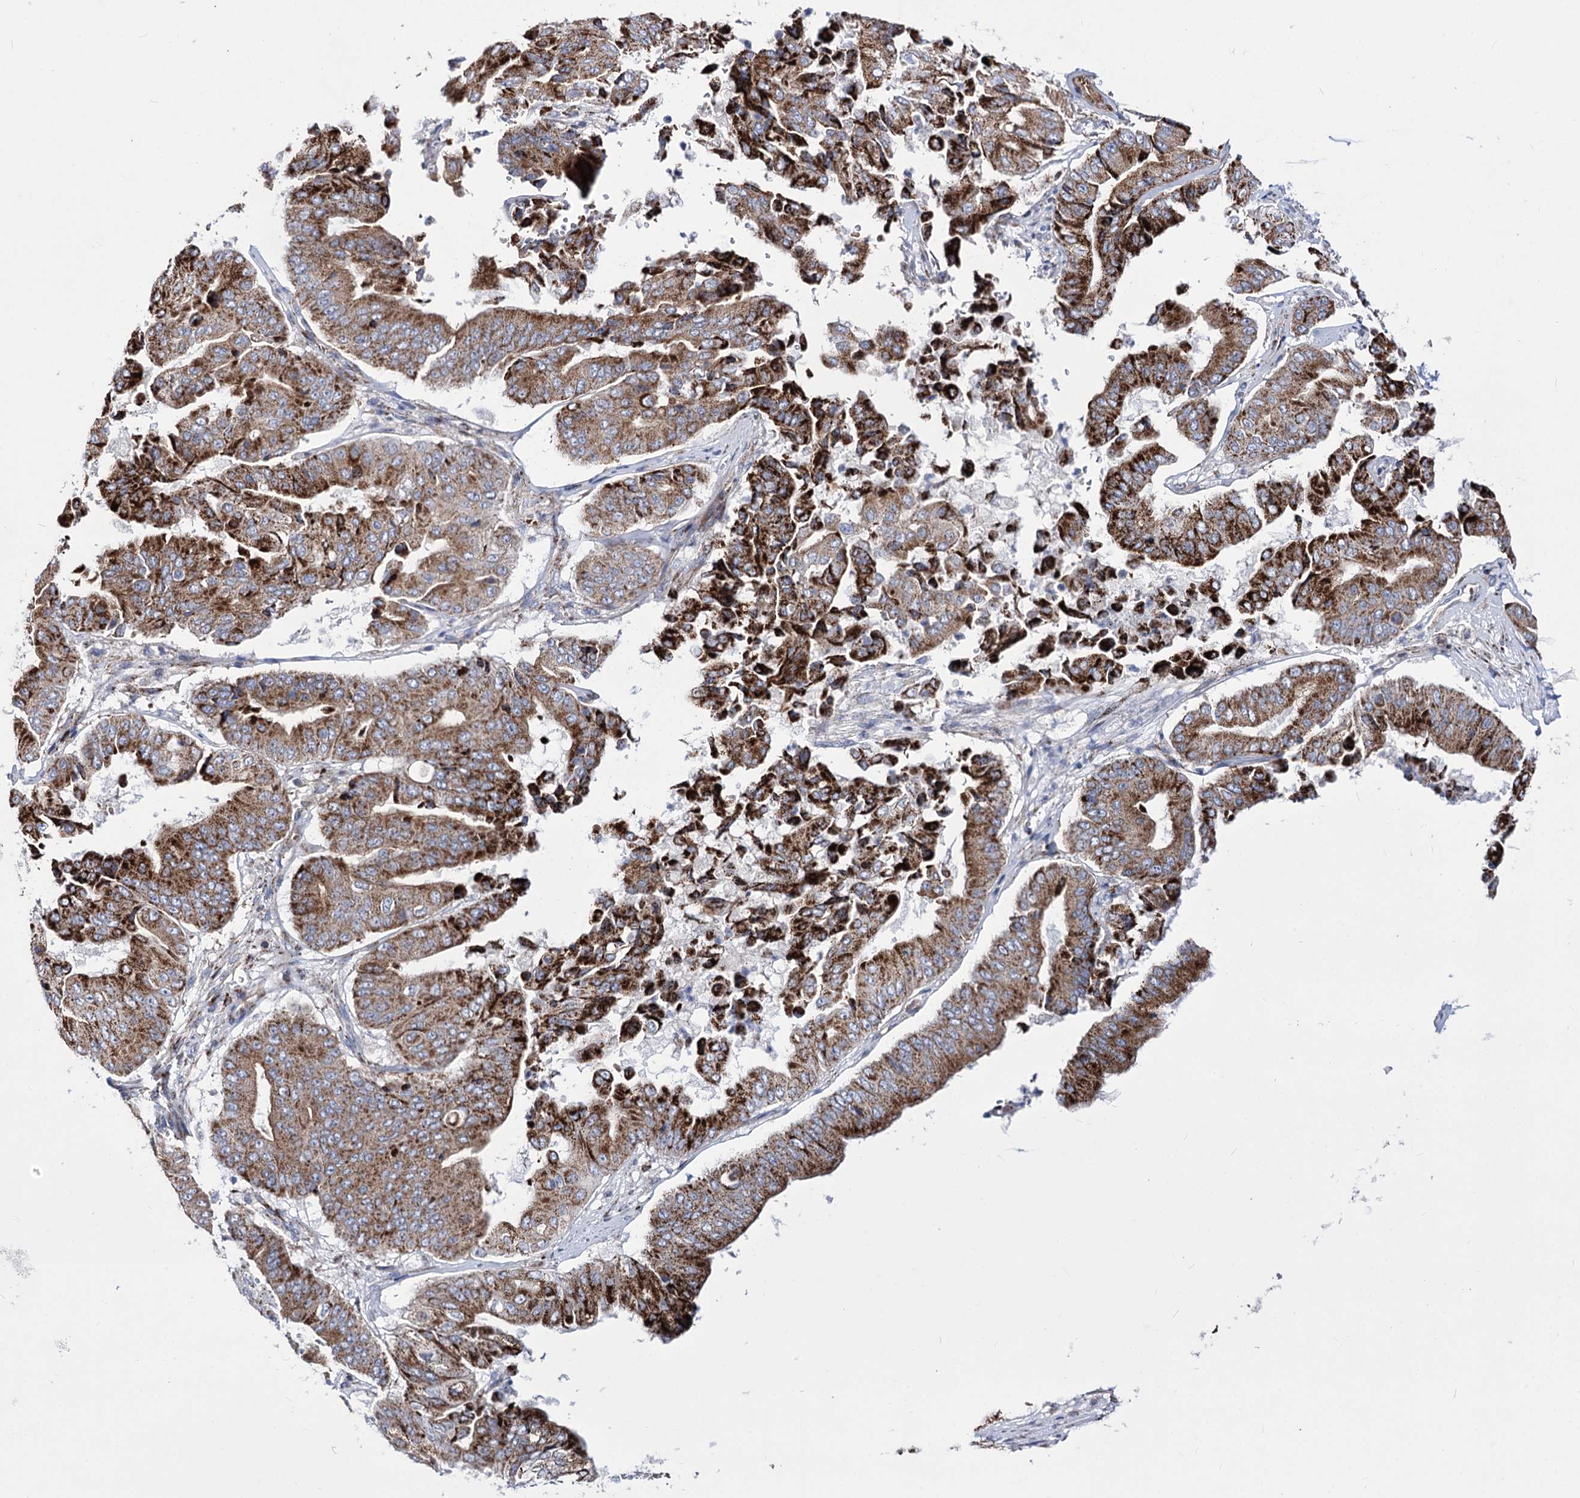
{"staining": {"intensity": "strong", "quantity": ">75%", "location": "cytoplasmic/membranous"}, "tissue": "pancreatic cancer", "cell_type": "Tumor cells", "image_type": "cancer", "snomed": [{"axis": "morphology", "description": "Adenocarcinoma, NOS"}, {"axis": "topography", "description": "Pancreas"}], "caption": "A micrograph of pancreatic adenocarcinoma stained for a protein demonstrates strong cytoplasmic/membranous brown staining in tumor cells.", "gene": "OSBPL5", "patient": {"sex": "female", "age": 77}}